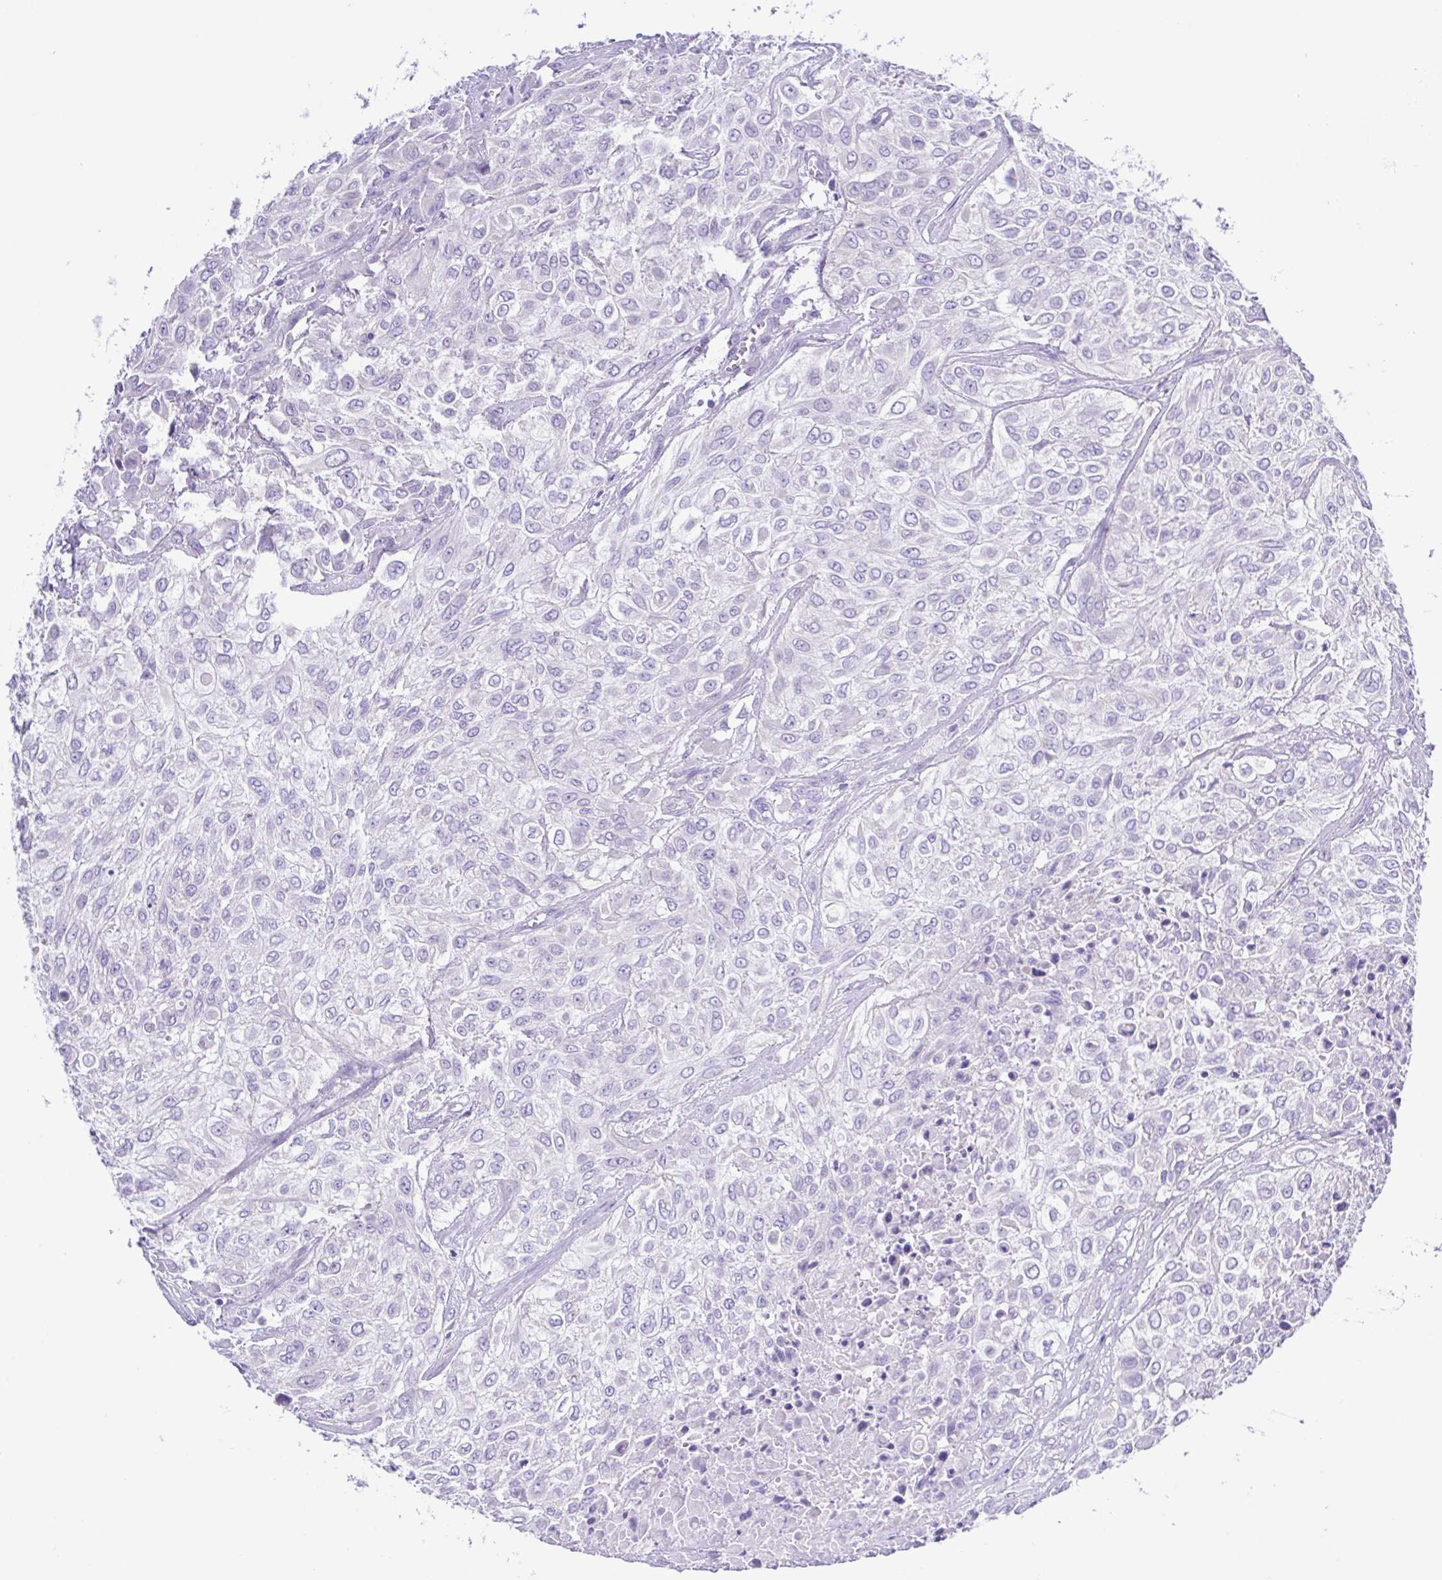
{"staining": {"intensity": "negative", "quantity": "none", "location": "none"}, "tissue": "urothelial cancer", "cell_type": "Tumor cells", "image_type": "cancer", "snomed": [{"axis": "morphology", "description": "Urothelial carcinoma, High grade"}, {"axis": "topography", "description": "Urinary bladder"}], "caption": "The photomicrograph exhibits no significant positivity in tumor cells of urothelial cancer.", "gene": "CD72", "patient": {"sex": "male", "age": 57}}